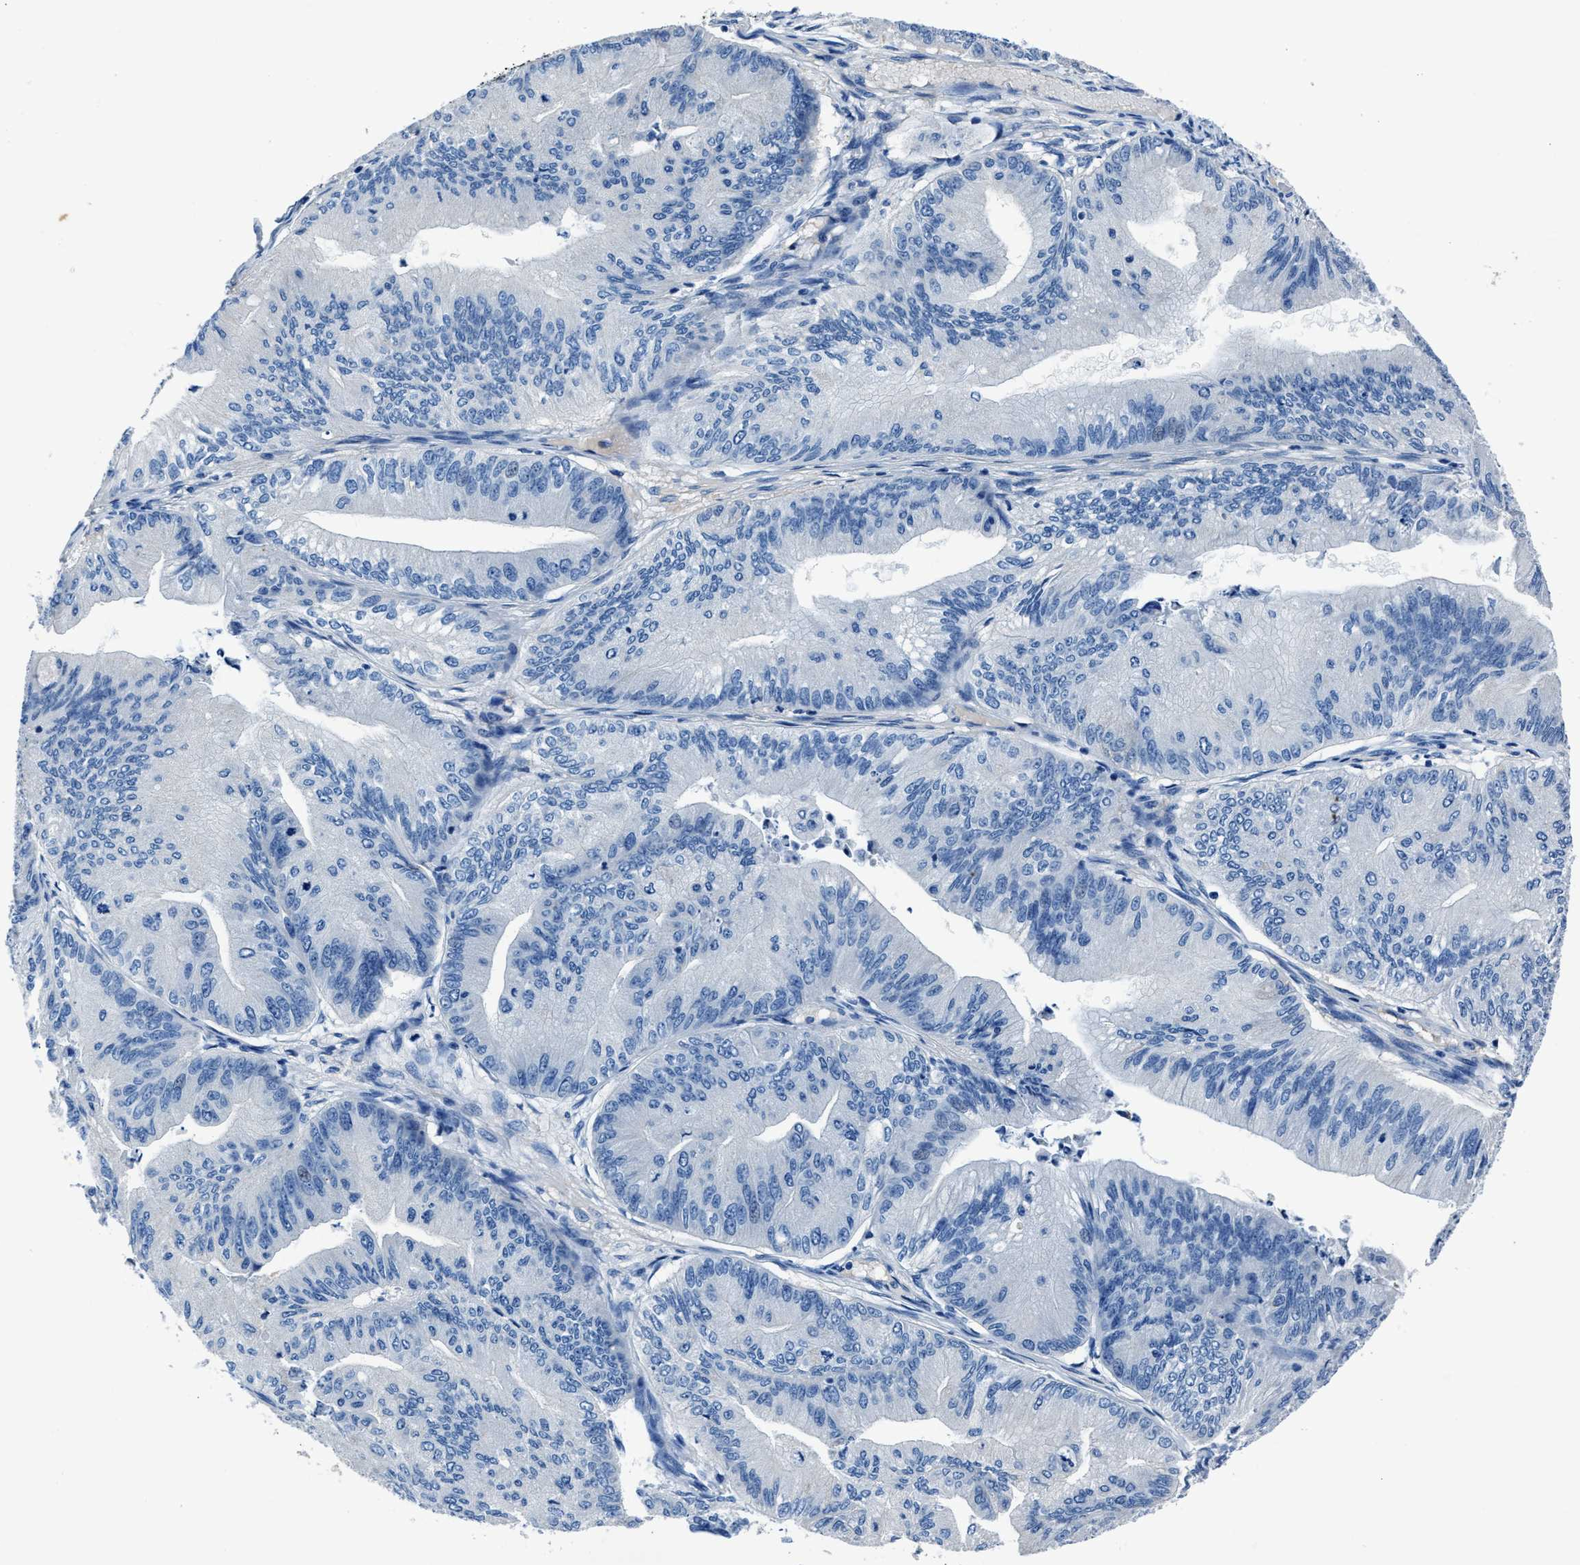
{"staining": {"intensity": "negative", "quantity": "none", "location": "none"}, "tissue": "ovarian cancer", "cell_type": "Tumor cells", "image_type": "cancer", "snomed": [{"axis": "morphology", "description": "Cystadenocarcinoma, mucinous, NOS"}, {"axis": "topography", "description": "Ovary"}], "caption": "Human ovarian mucinous cystadenocarcinoma stained for a protein using immunohistochemistry displays no expression in tumor cells.", "gene": "NACAD", "patient": {"sex": "female", "age": 61}}